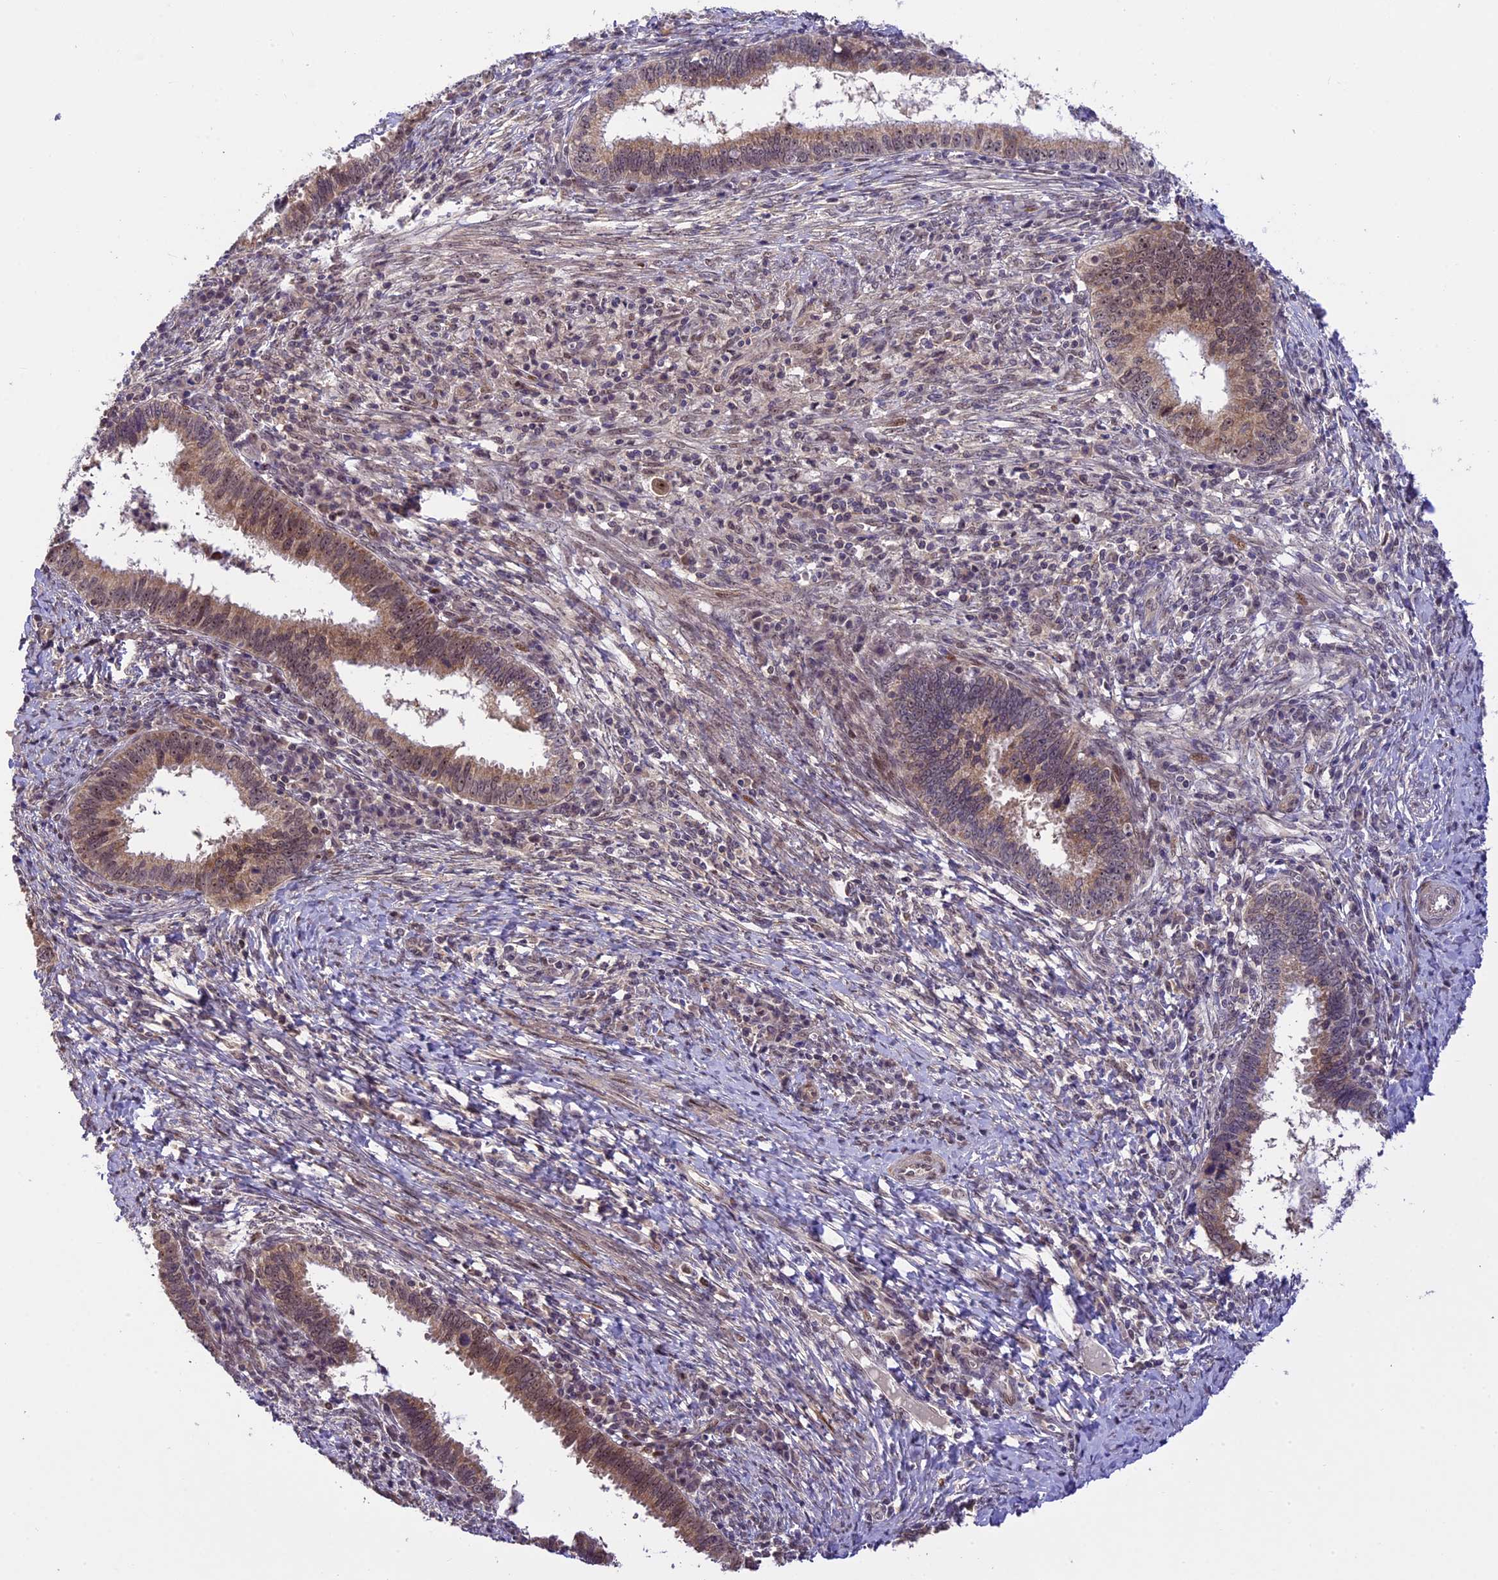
{"staining": {"intensity": "moderate", "quantity": "25%-75%", "location": "cytoplasmic/membranous,nuclear"}, "tissue": "cervical cancer", "cell_type": "Tumor cells", "image_type": "cancer", "snomed": [{"axis": "morphology", "description": "Adenocarcinoma, NOS"}, {"axis": "topography", "description": "Cervix"}], "caption": "DAB (3,3'-diaminobenzidine) immunohistochemical staining of cervical cancer demonstrates moderate cytoplasmic/membranous and nuclear protein positivity in about 25%-75% of tumor cells.", "gene": "ZAR1L", "patient": {"sex": "female", "age": 36}}